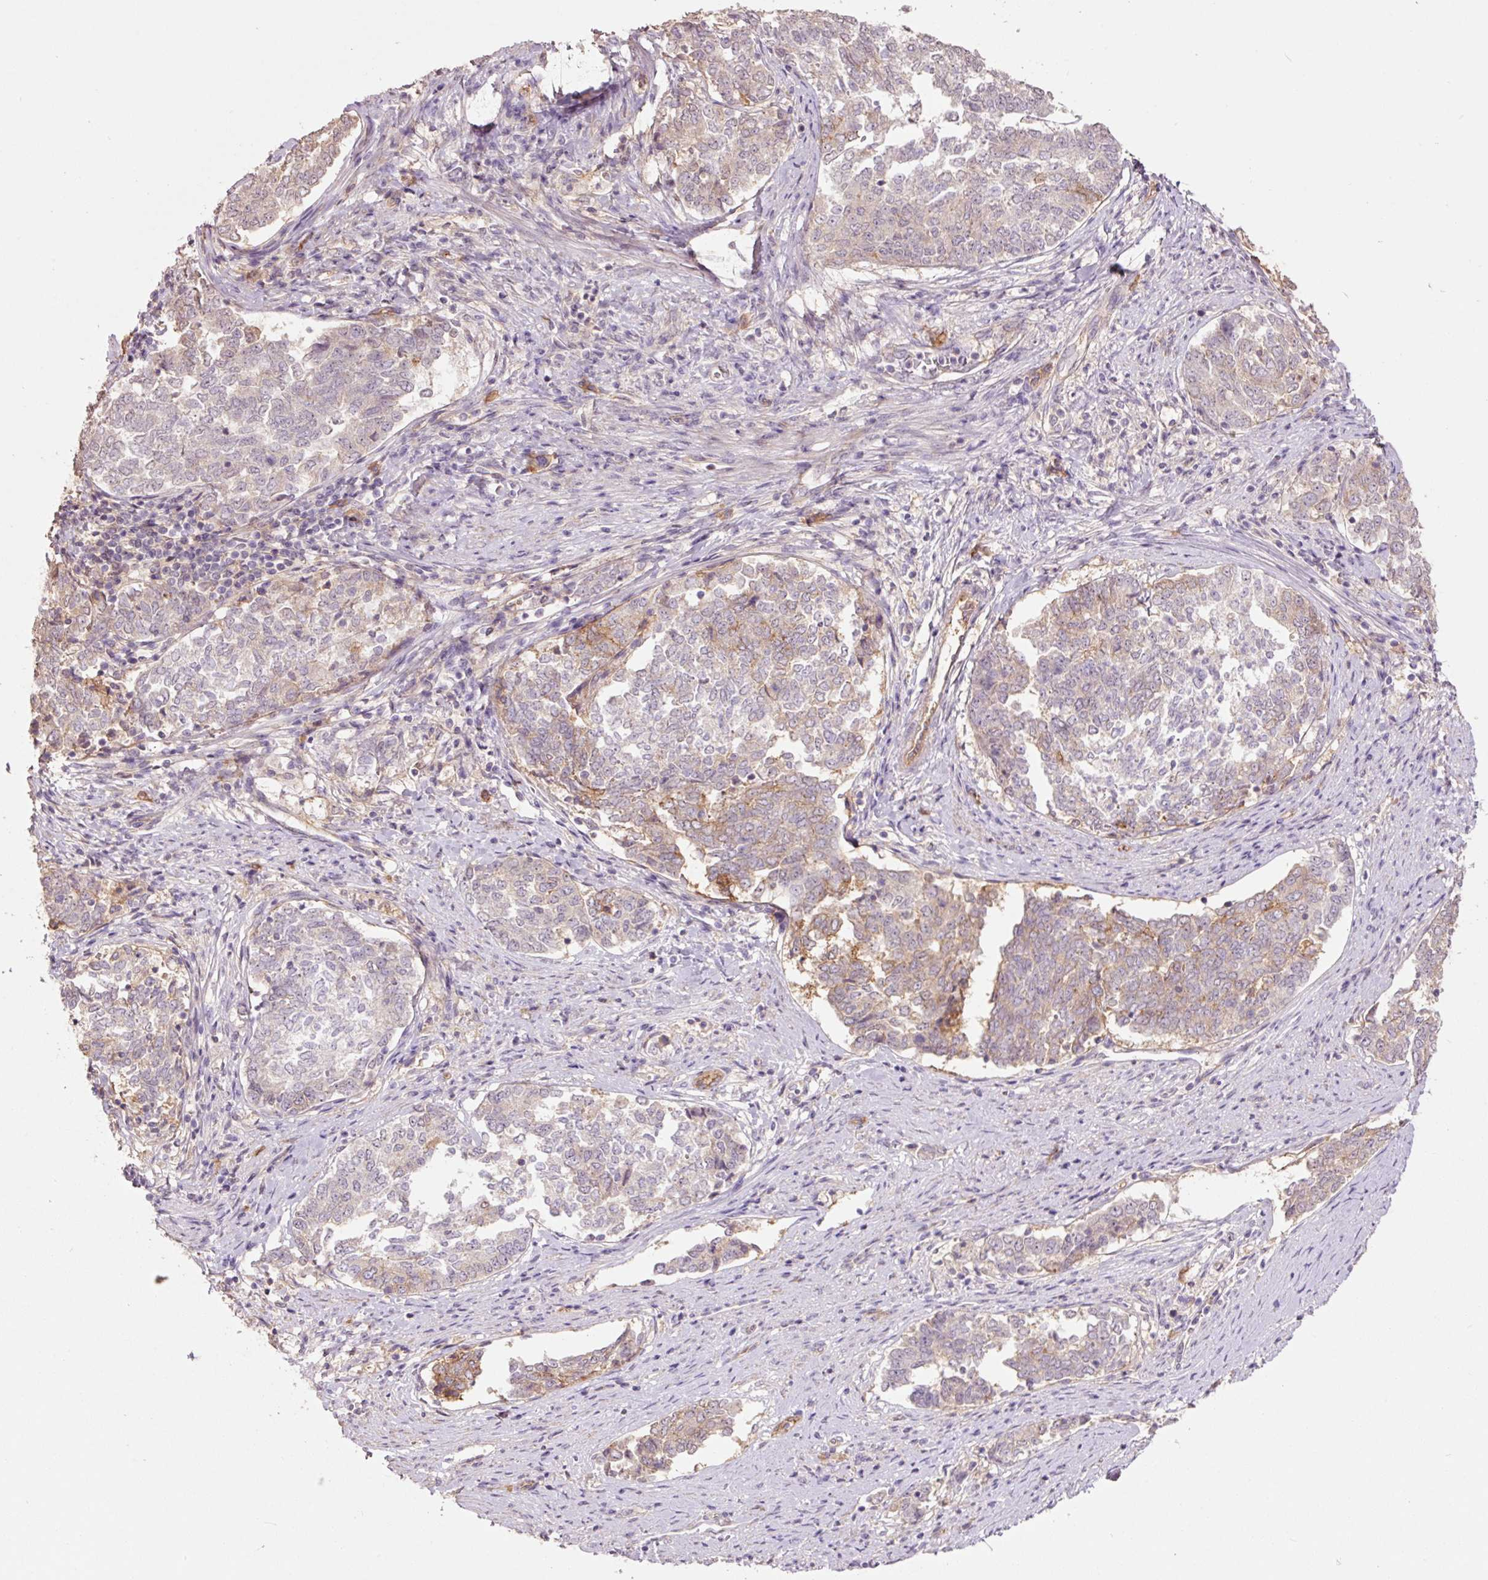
{"staining": {"intensity": "weak", "quantity": "25%-75%", "location": "cytoplasmic/membranous"}, "tissue": "endometrial cancer", "cell_type": "Tumor cells", "image_type": "cancer", "snomed": [{"axis": "morphology", "description": "Adenocarcinoma, NOS"}, {"axis": "topography", "description": "Endometrium"}], "caption": "Protein staining of adenocarcinoma (endometrial) tissue displays weak cytoplasmic/membranous staining in approximately 25%-75% of tumor cells. (Stains: DAB in brown, nuclei in blue, Microscopy: brightfield microscopy at high magnification).", "gene": "SLC1A4", "patient": {"sex": "female", "age": 80}}